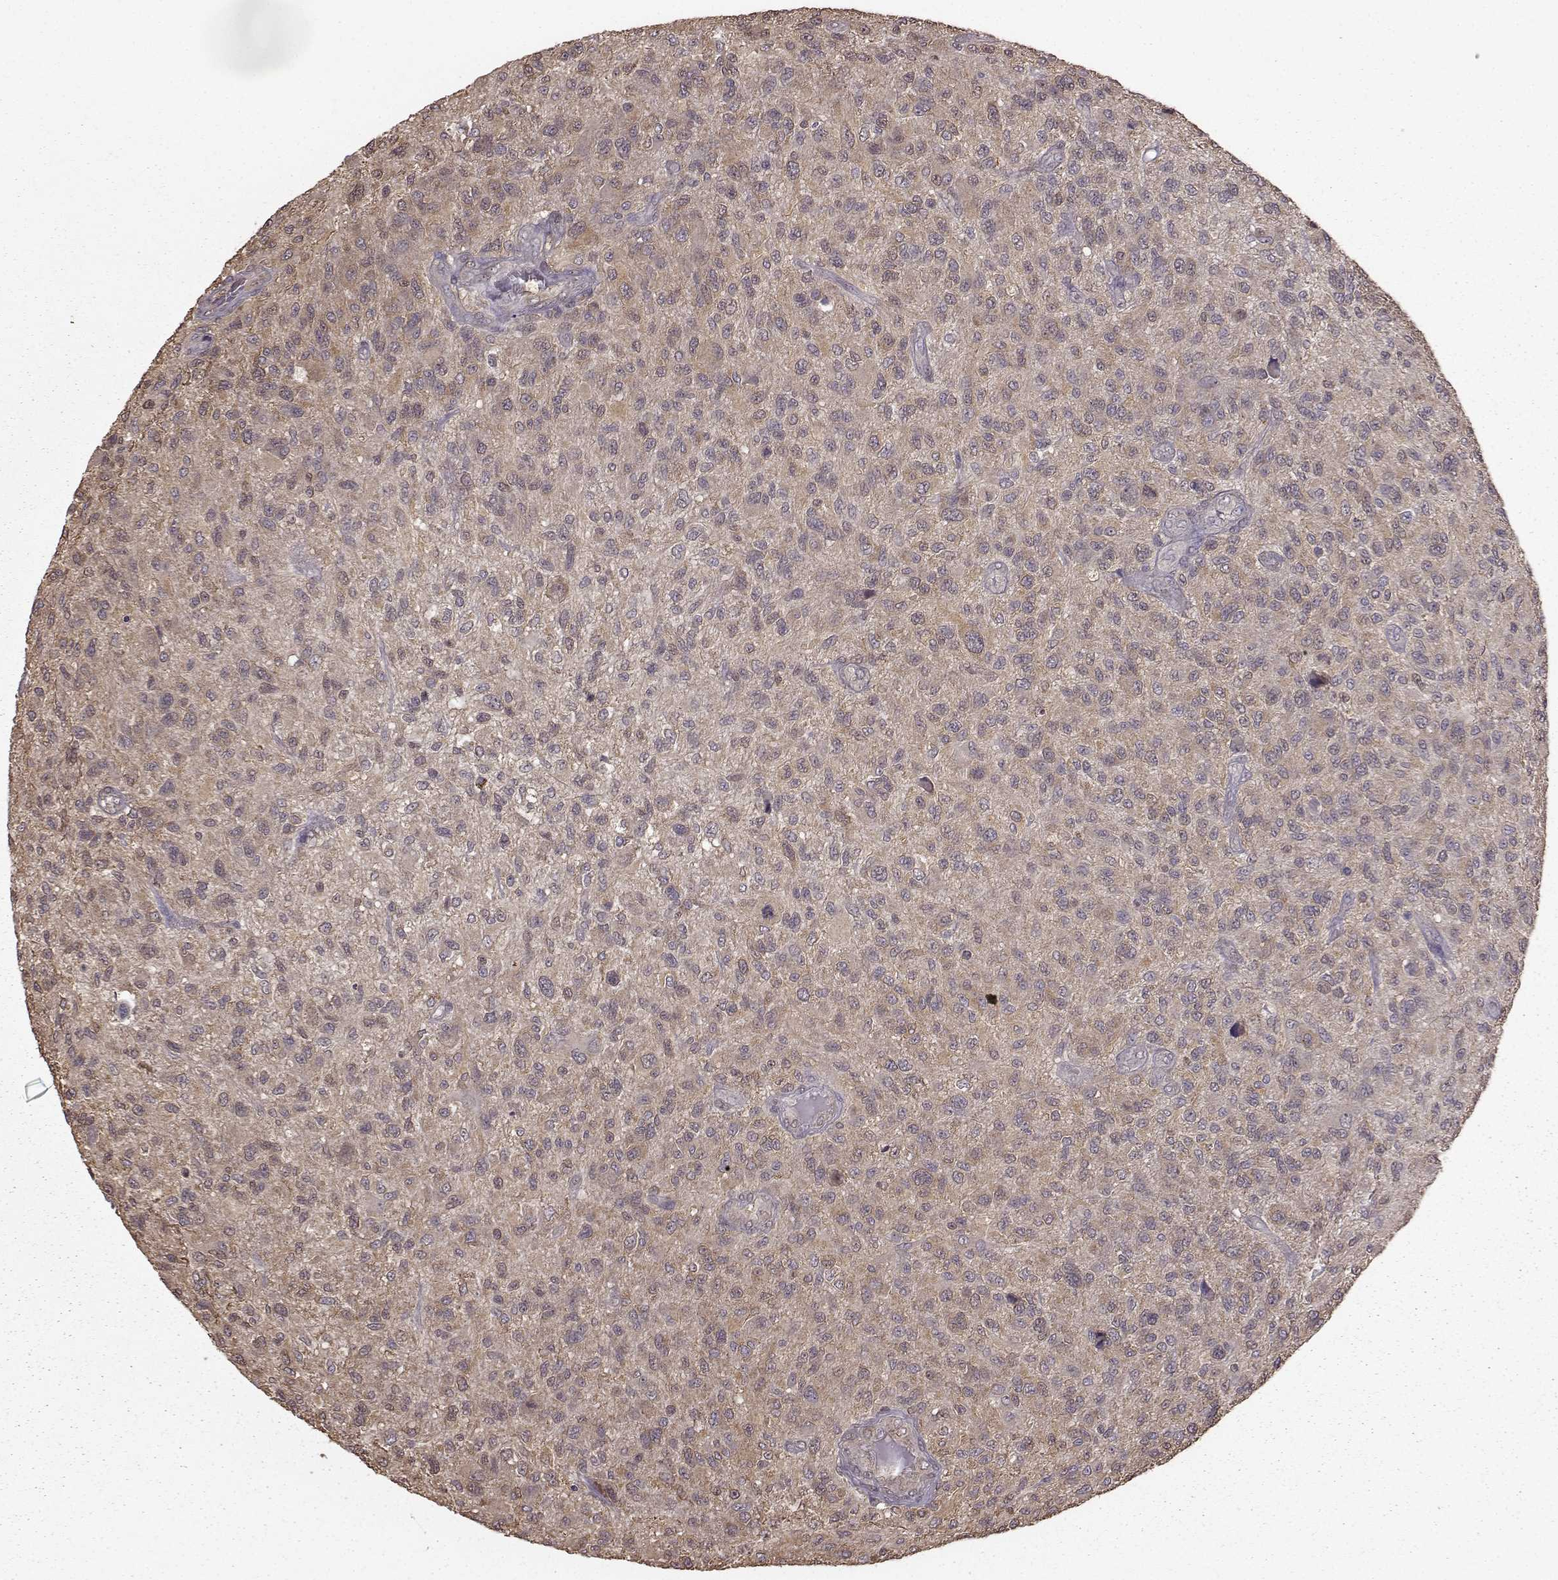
{"staining": {"intensity": "negative", "quantity": "none", "location": "none"}, "tissue": "glioma", "cell_type": "Tumor cells", "image_type": "cancer", "snomed": [{"axis": "morphology", "description": "Glioma, malignant, High grade"}, {"axis": "topography", "description": "Brain"}], "caption": "DAB immunohistochemical staining of human glioma exhibits no significant expression in tumor cells.", "gene": "NME1-NME2", "patient": {"sex": "male", "age": 47}}